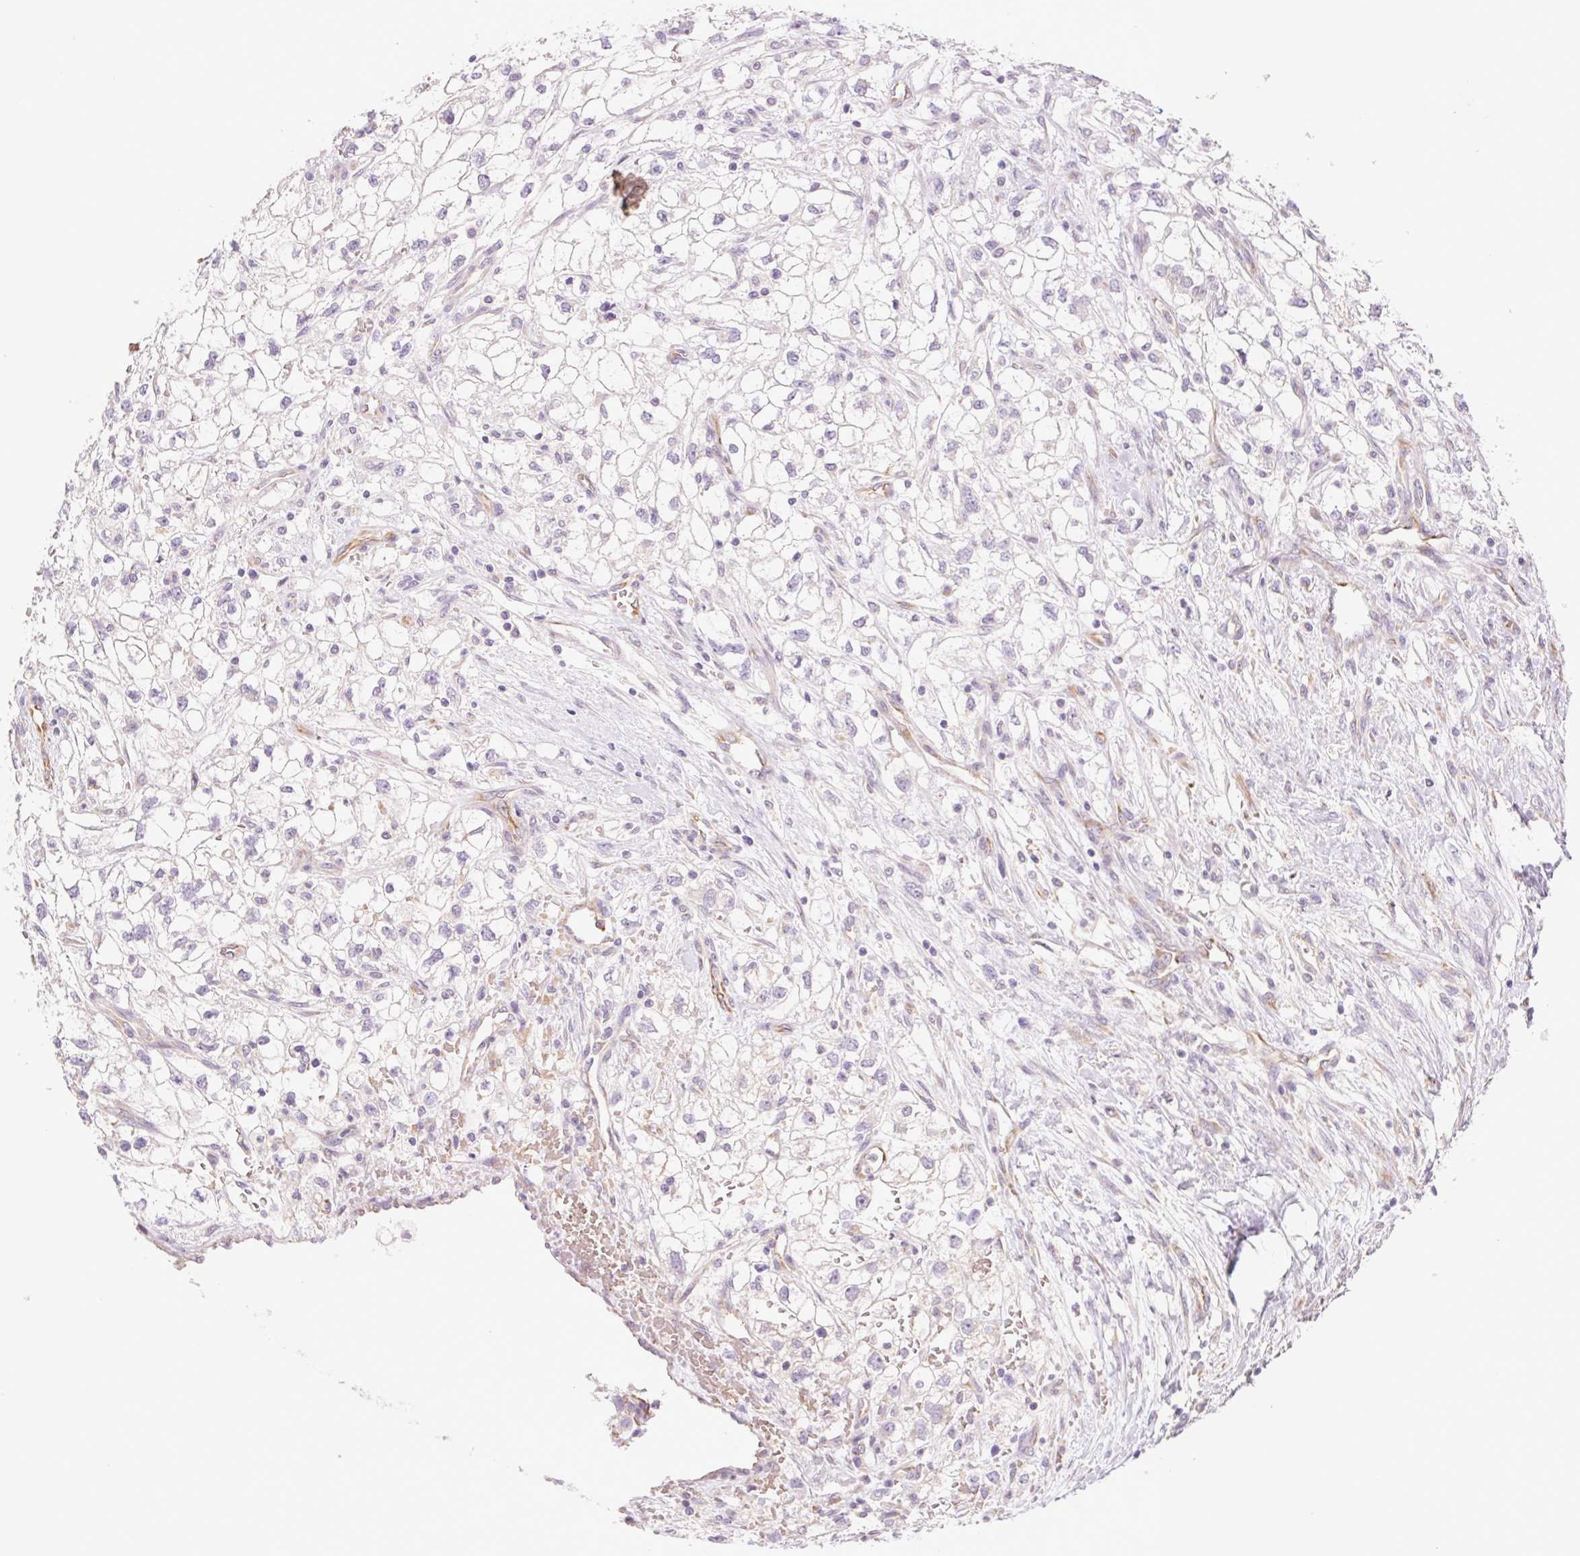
{"staining": {"intensity": "negative", "quantity": "none", "location": "none"}, "tissue": "renal cancer", "cell_type": "Tumor cells", "image_type": "cancer", "snomed": [{"axis": "morphology", "description": "Adenocarcinoma, NOS"}, {"axis": "topography", "description": "Kidney"}], "caption": "Tumor cells show no significant staining in adenocarcinoma (renal). The staining is performed using DAB (3,3'-diaminobenzidine) brown chromogen with nuclei counter-stained in using hematoxylin.", "gene": "IGFL3", "patient": {"sex": "male", "age": 59}}